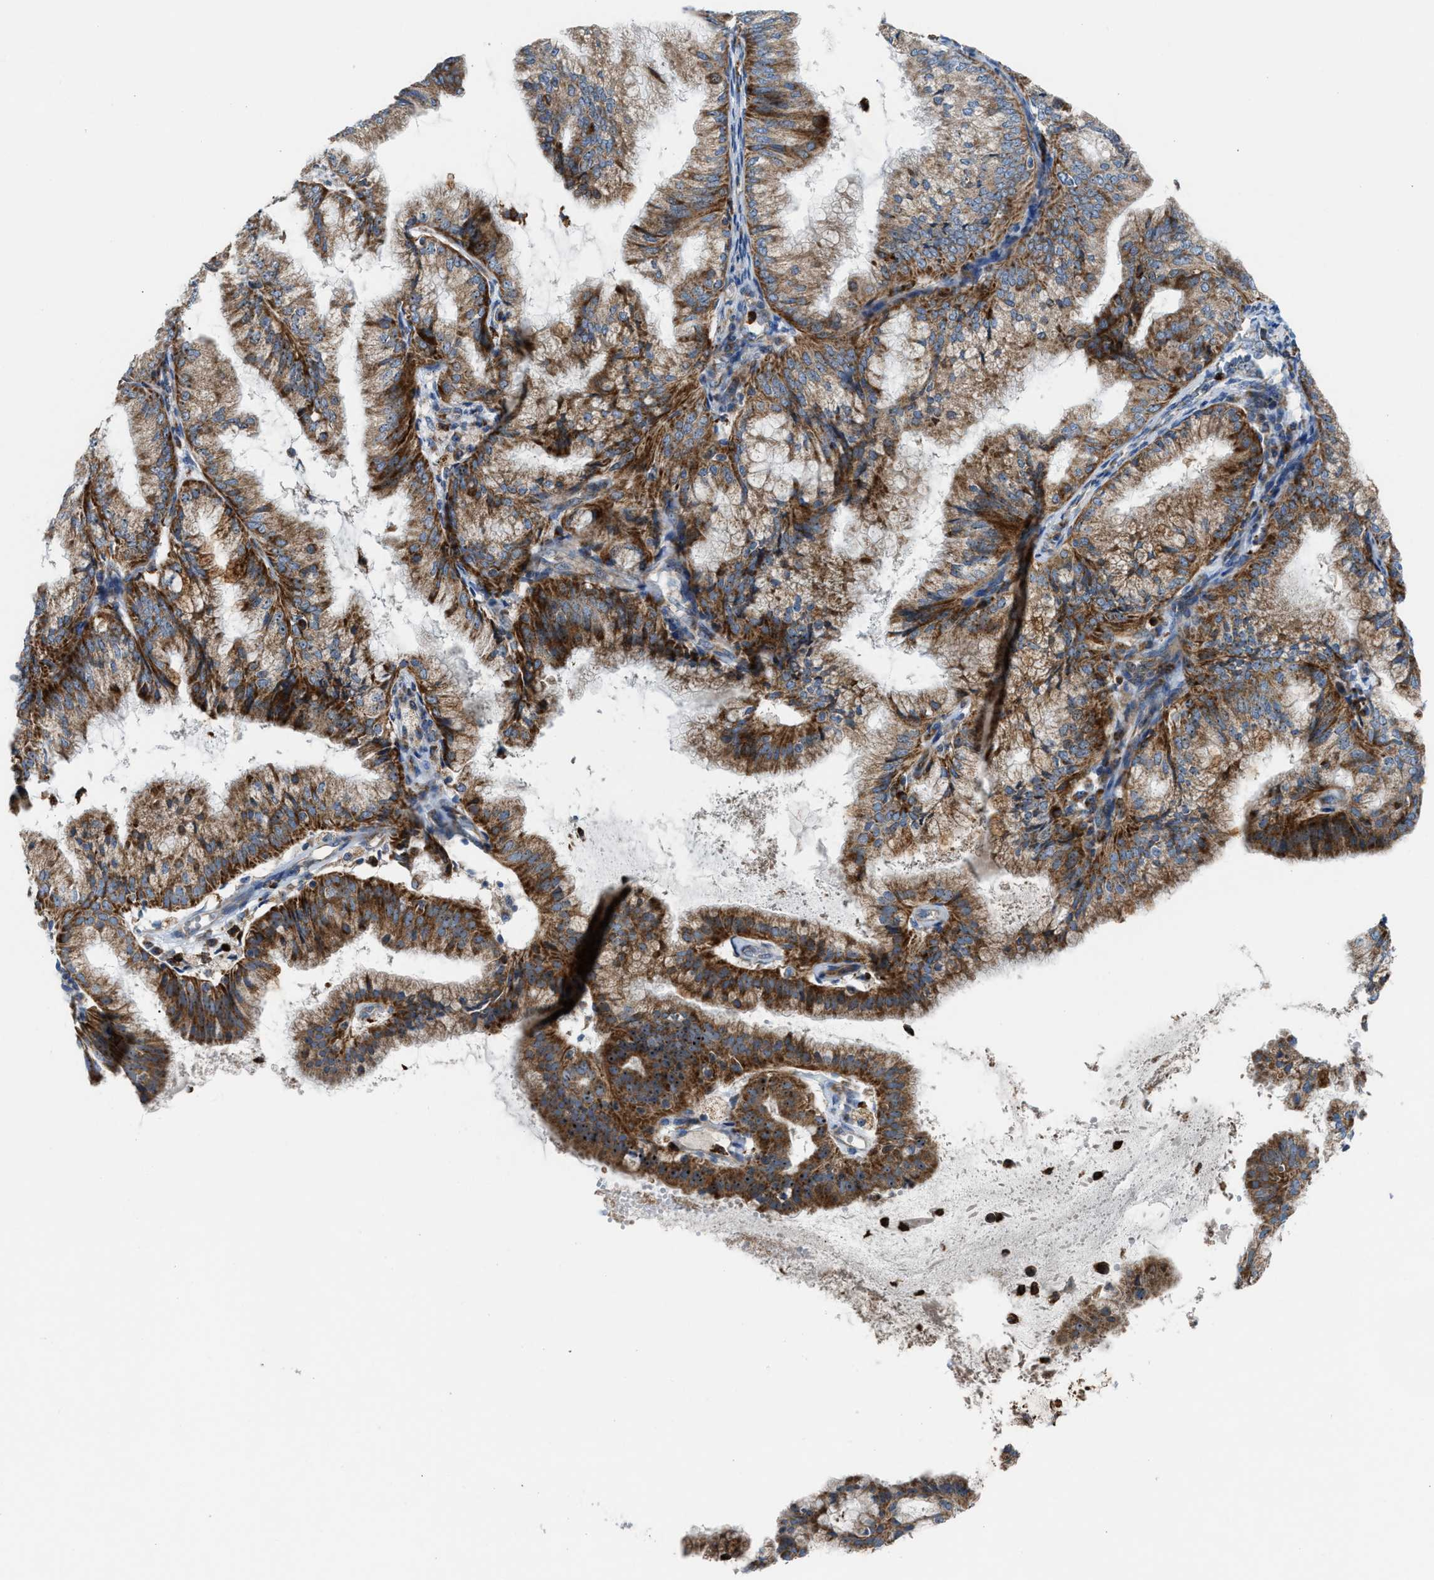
{"staining": {"intensity": "strong", "quantity": ">75%", "location": "cytoplasmic/membranous,nuclear"}, "tissue": "endometrial cancer", "cell_type": "Tumor cells", "image_type": "cancer", "snomed": [{"axis": "morphology", "description": "Adenocarcinoma, NOS"}, {"axis": "topography", "description": "Endometrium"}], "caption": "A photomicrograph showing strong cytoplasmic/membranous and nuclear staining in approximately >75% of tumor cells in endometrial cancer (adenocarcinoma), as visualized by brown immunohistochemical staining.", "gene": "TPH1", "patient": {"sex": "female", "age": 63}}